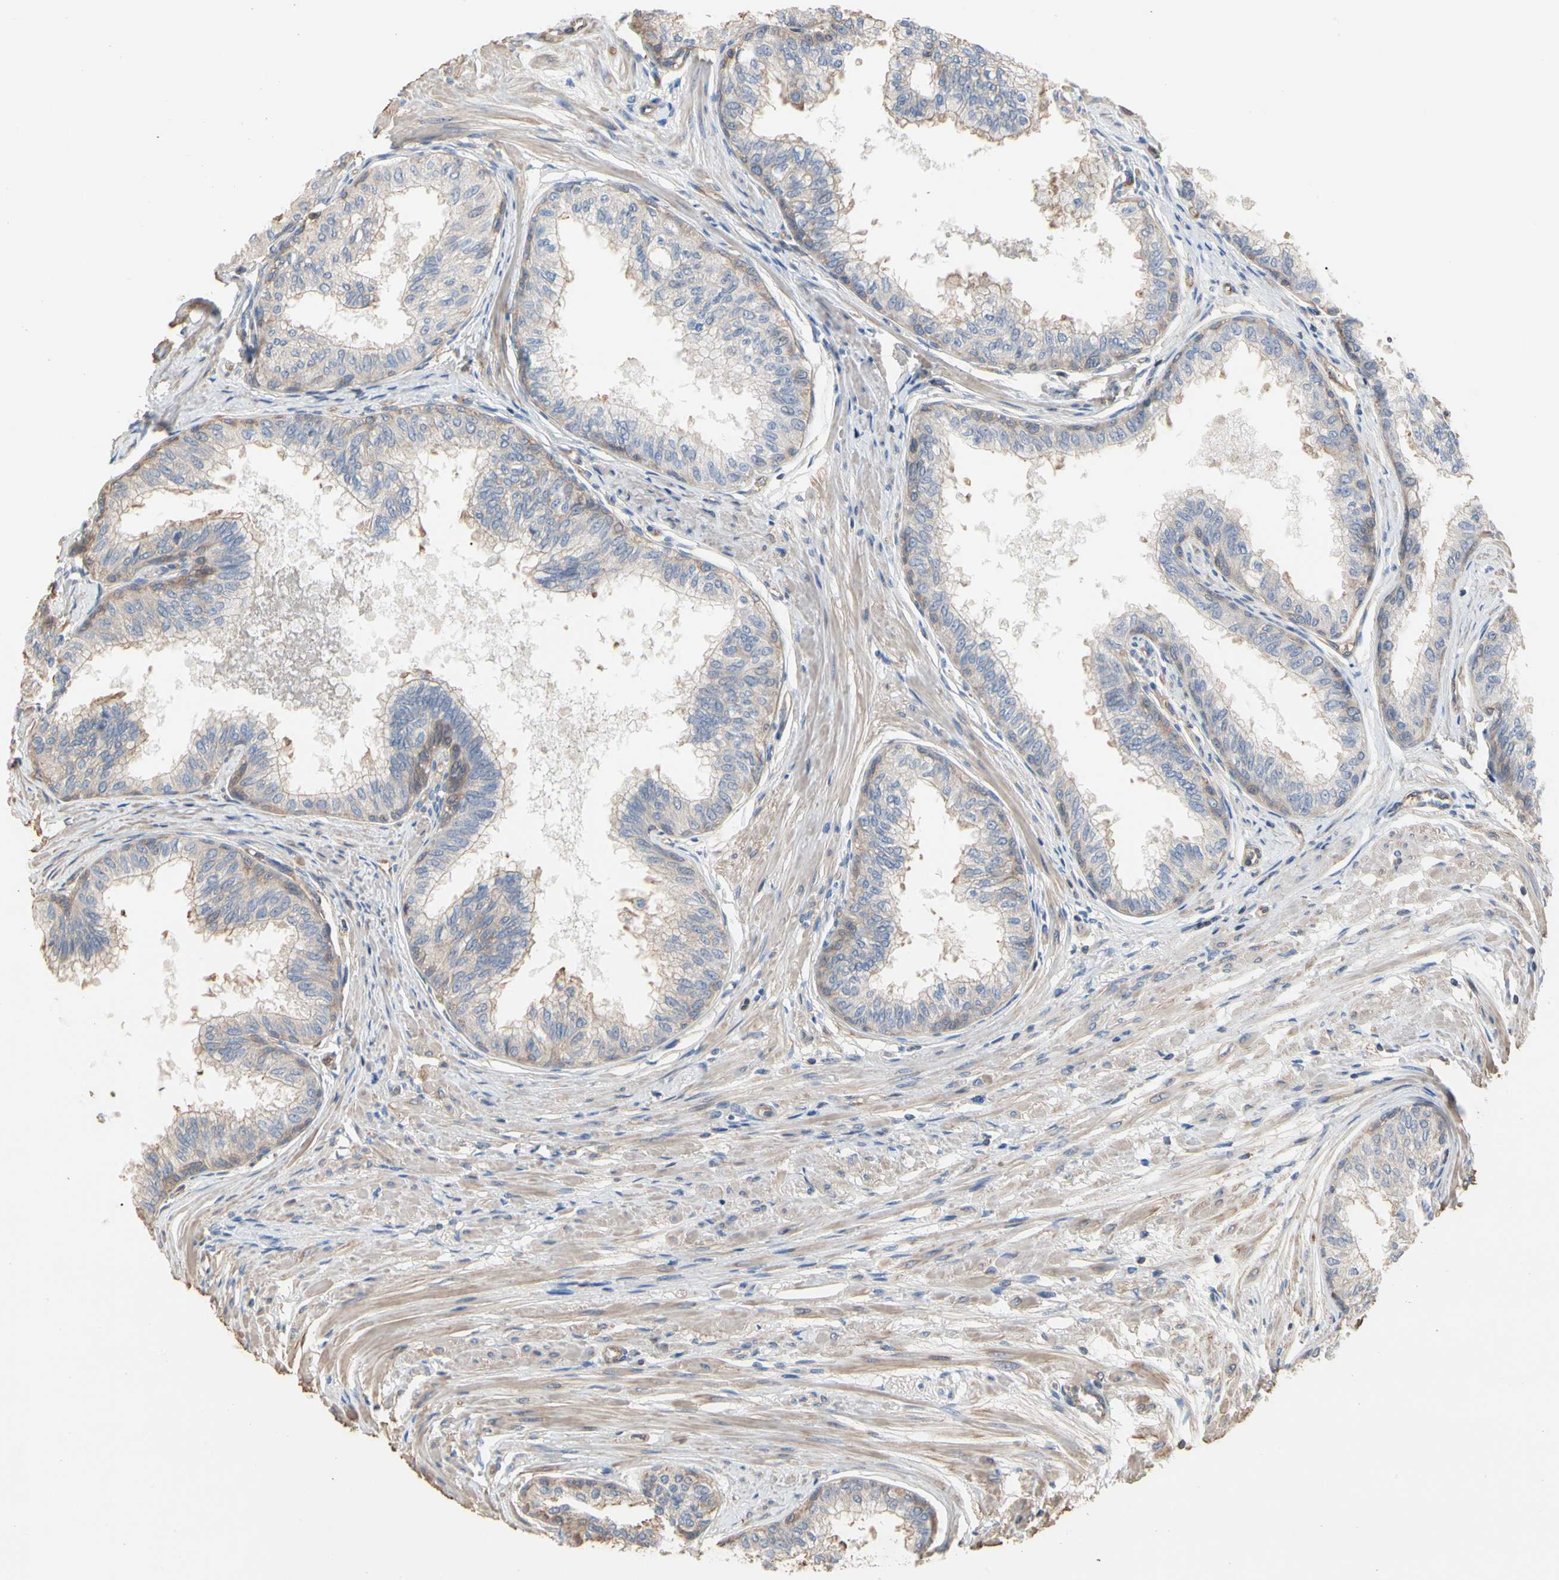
{"staining": {"intensity": "moderate", "quantity": "25%-75%", "location": "cytoplasmic/membranous"}, "tissue": "prostate", "cell_type": "Glandular cells", "image_type": "normal", "snomed": [{"axis": "morphology", "description": "Normal tissue, NOS"}, {"axis": "topography", "description": "Prostate"}, {"axis": "topography", "description": "Seminal veicle"}], "caption": "This micrograph exhibits immunohistochemistry (IHC) staining of unremarkable human prostate, with medium moderate cytoplasmic/membranous staining in about 25%-75% of glandular cells.", "gene": "PDZK1", "patient": {"sex": "male", "age": 60}}